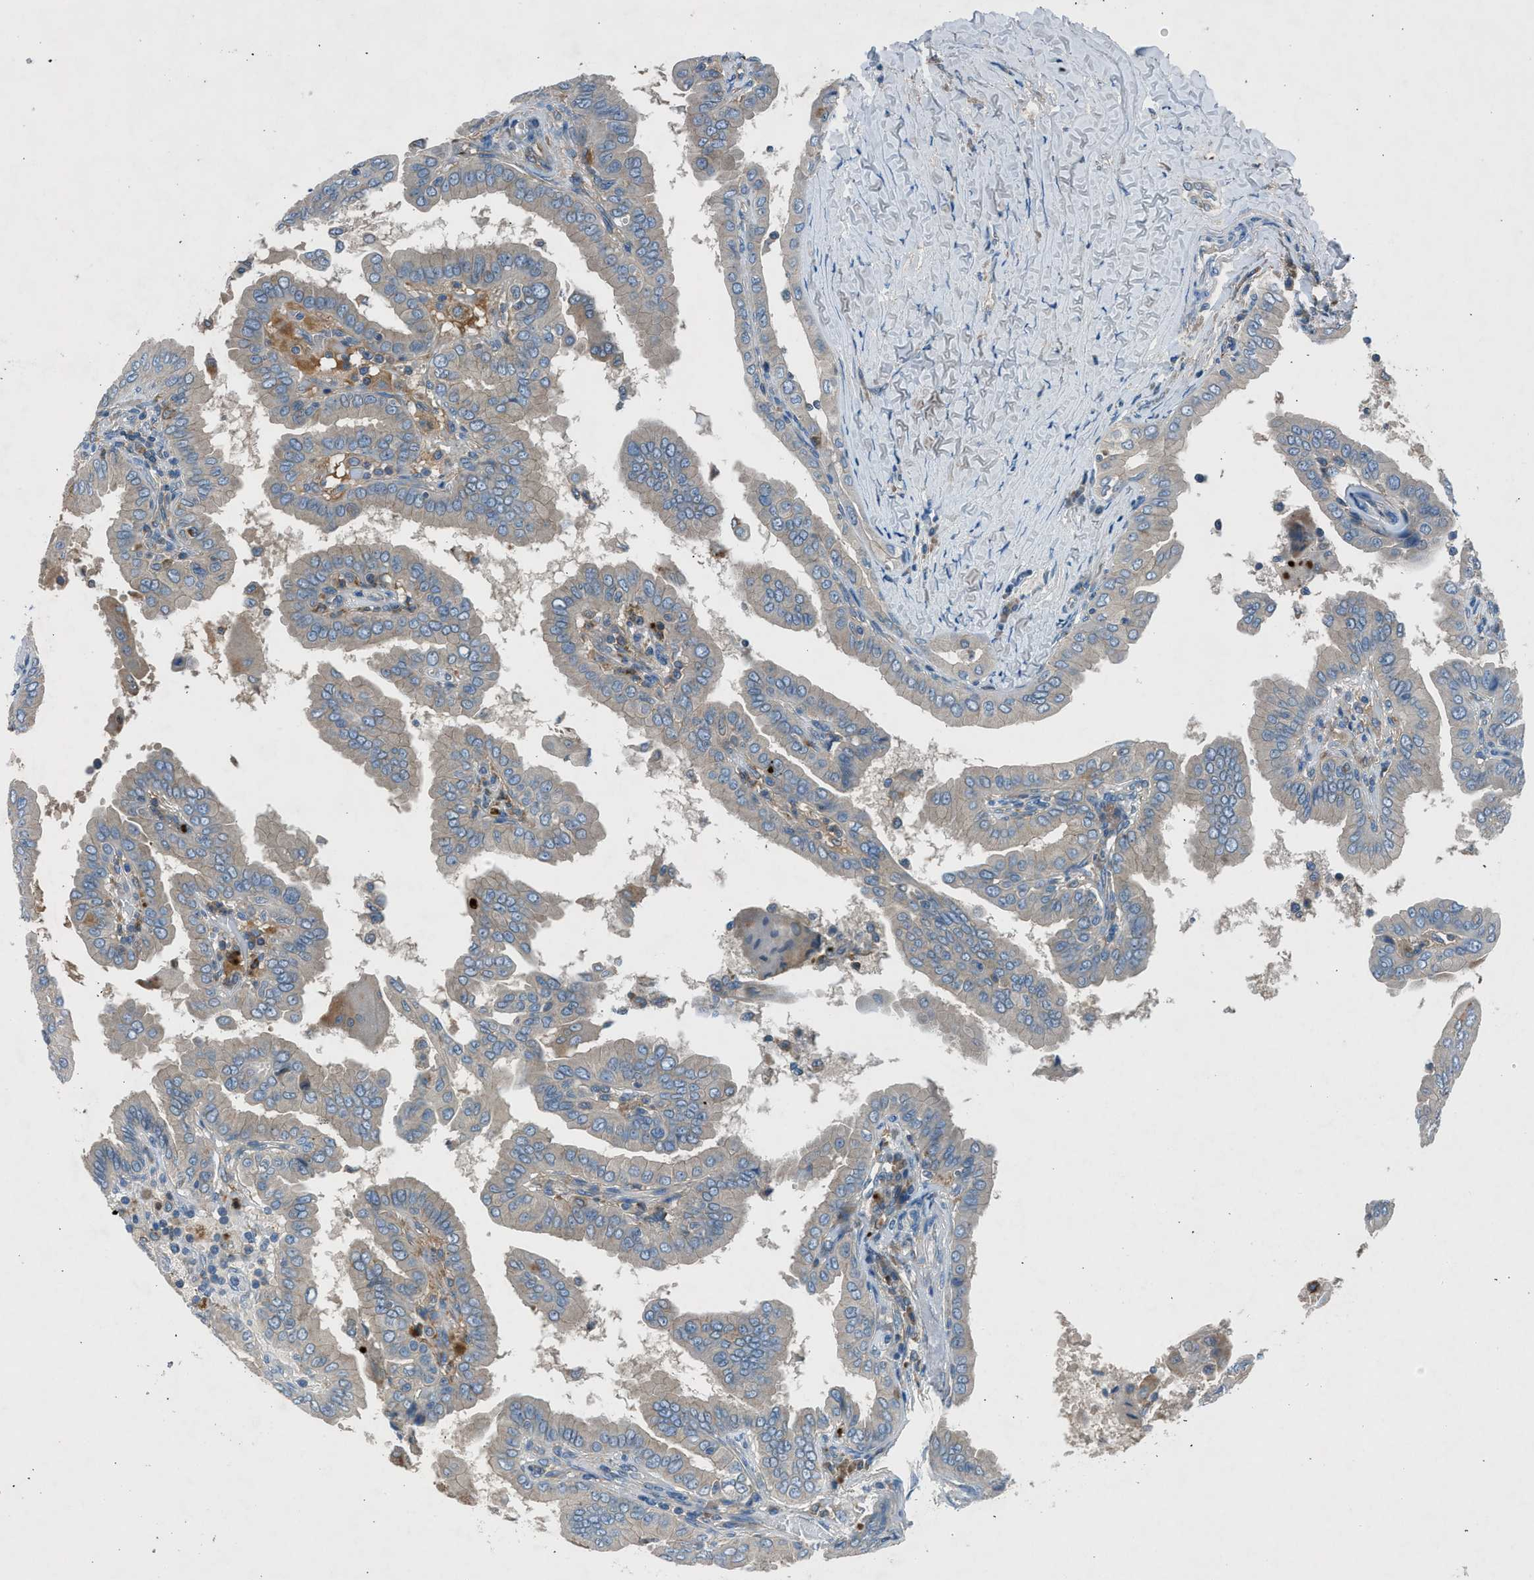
{"staining": {"intensity": "weak", "quantity": "<25%", "location": "cytoplasmic/membranous"}, "tissue": "thyroid cancer", "cell_type": "Tumor cells", "image_type": "cancer", "snomed": [{"axis": "morphology", "description": "Papillary adenocarcinoma, NOS"}, {"axis": "topography", "description": "Thyroid gland"}], "caption": "Immunohistochemistry micrograph of human papillary adenocarcinoma (thyroid) stained for a protein (brown), which displays no expression in tumor cells.", "gene": "BMP1", "patient": {"sex": "male", "age": 33}}